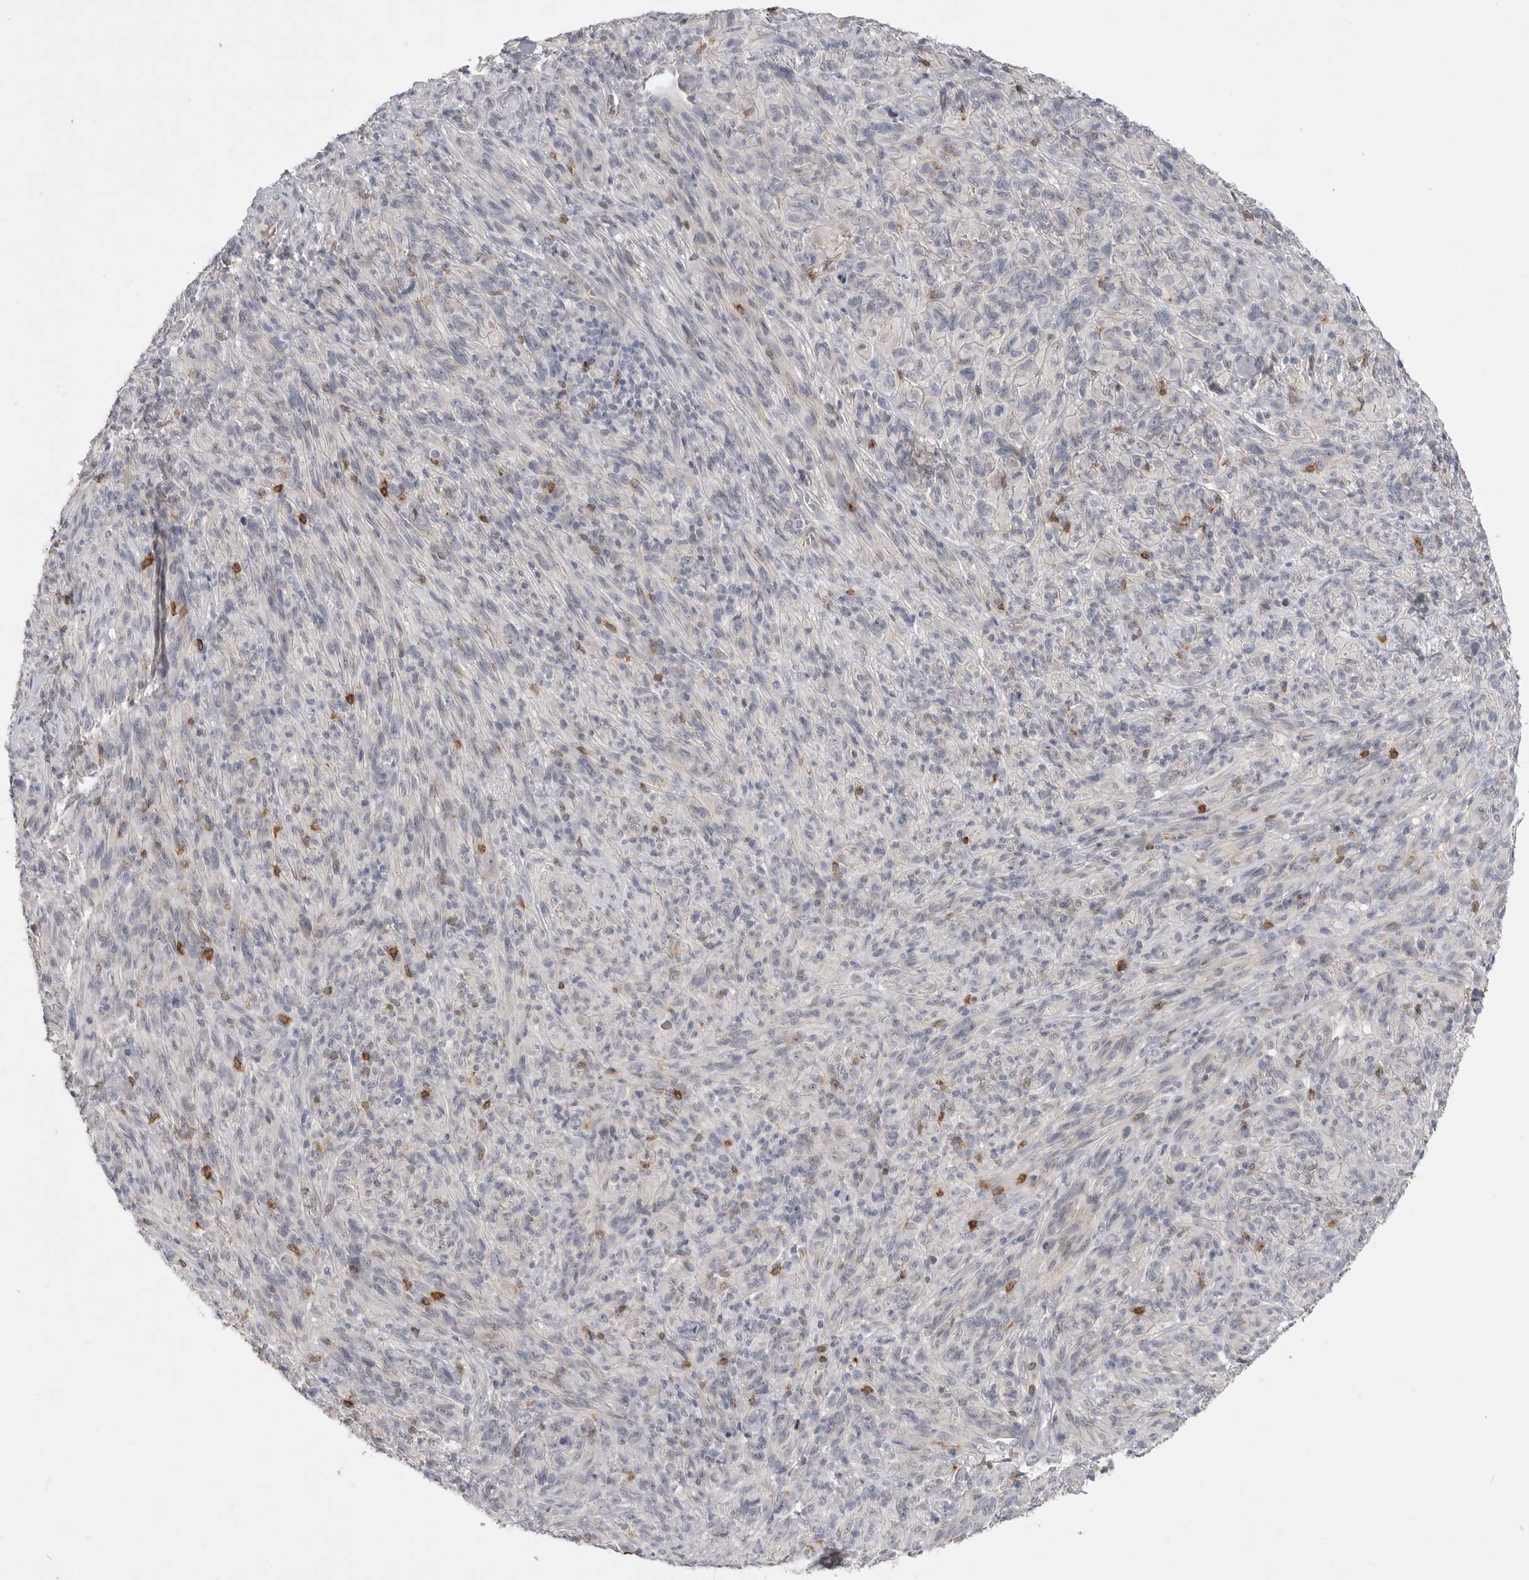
{"staining": {"intensity": "negative", "quantity": "none", "location": "none"}, "tissue": "melanoma", "cell_type": "Tumor cells", "image_type": "cancer", "snomed": [{"axis": "morphology", "description": "Malignant melanoma, NOS"}, {"axis": "topography", "description": "Skin of head"}], "caption": "High magnification brightfield microscopy of malignant melanoma stained with DAB (brown) and counterstained with hematoxylin (blue): tumor cells show no significant expression.", "gene": "ITGAD", "patient": {"sex": "male", "age": 96}}